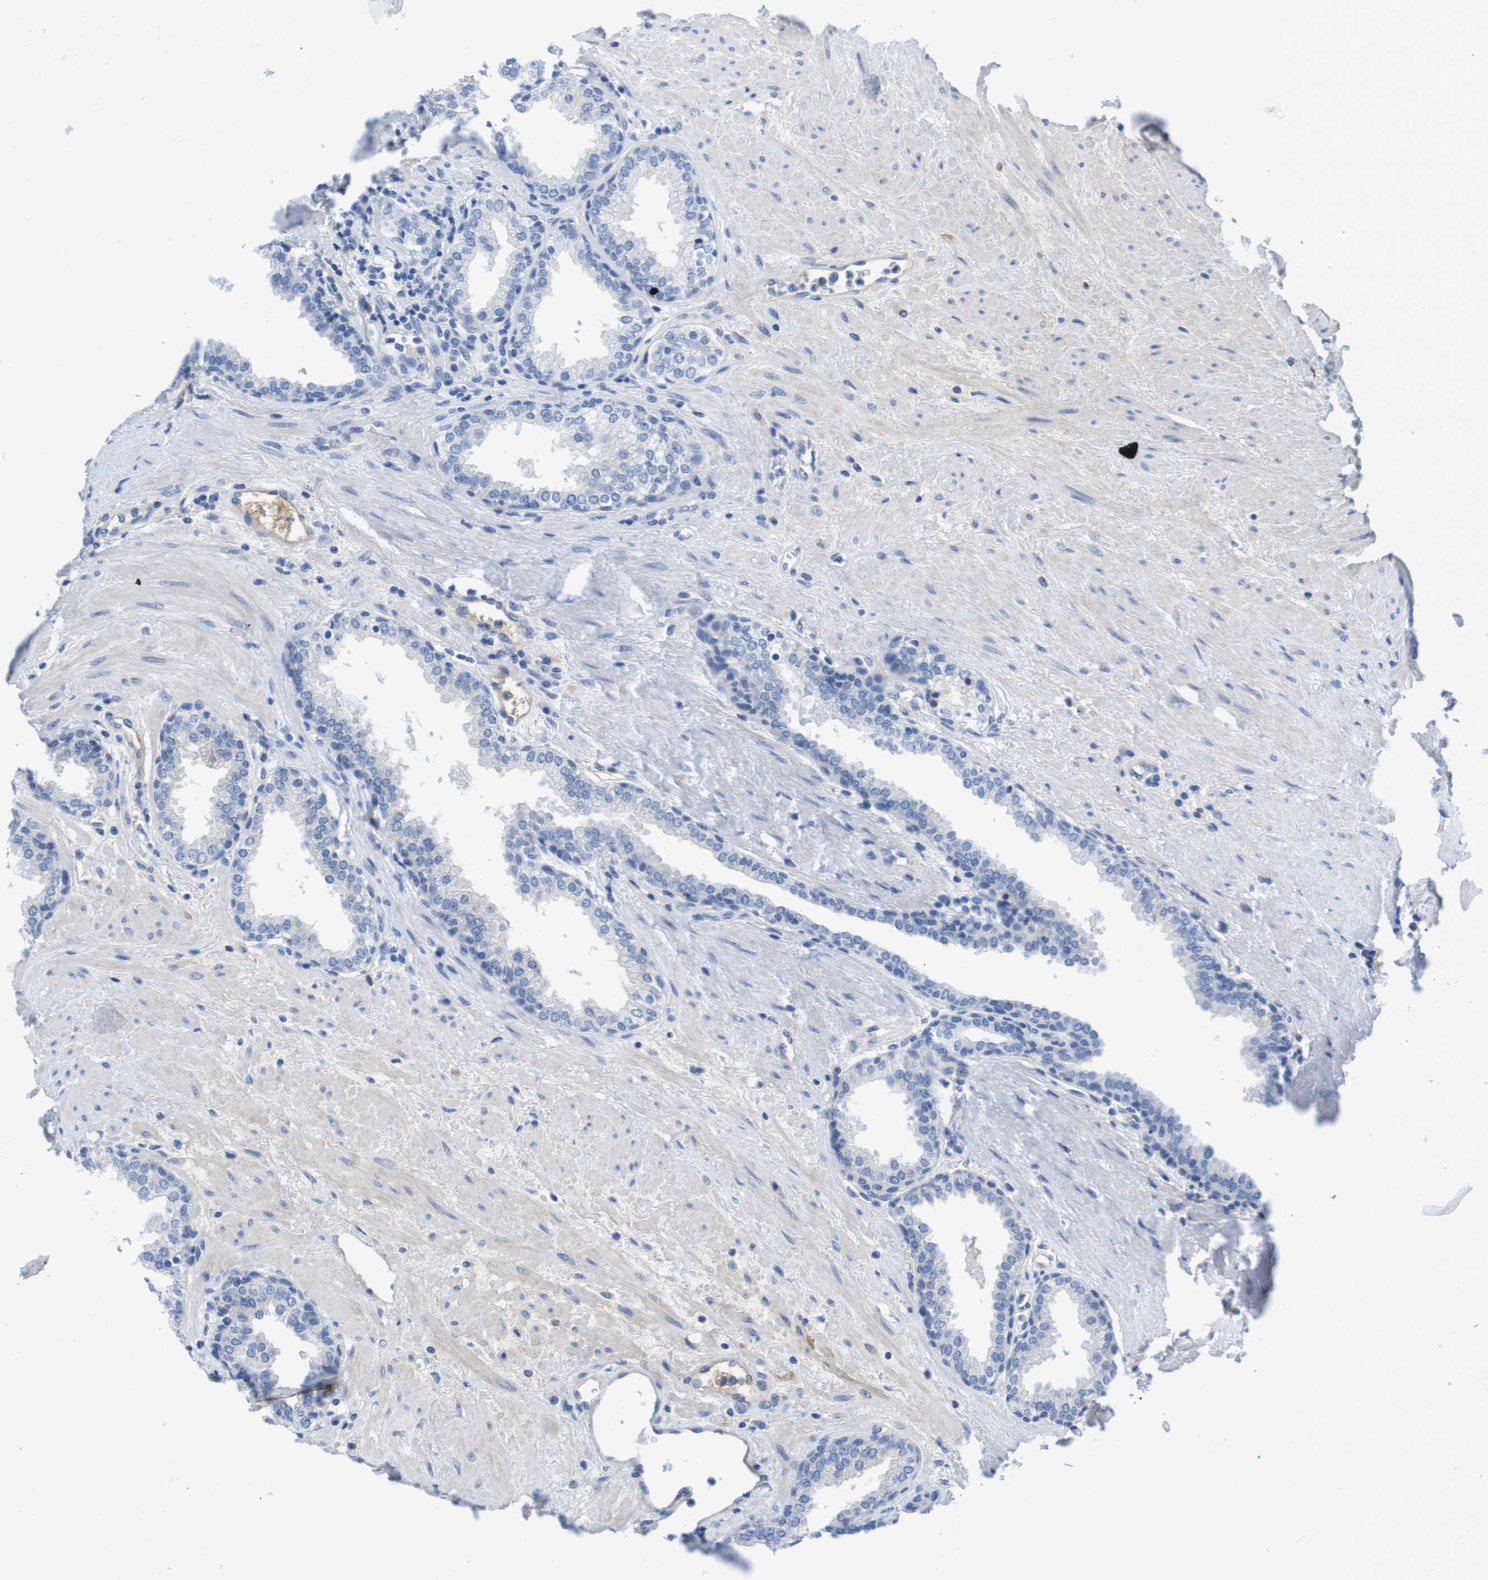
{"staining": {"intensity": "negative", "quantity": "none", "location": "none"}, "tissue": "prostate", "cell_type": "Glandular cells", "image_type": "normal", "snomed": [{"axis": "morphology", "description": "Normal tissue, NOS"}, {"axis": "topography", "description": "Prostate"}], "caption": "Immunohistochemistry (IHC) image of normal prostate: prostate stained with DAB reveals no significant protein positivity in glandular cells.", "gene": "APOA1", "patient": {"sex": "male", "age": 51}}